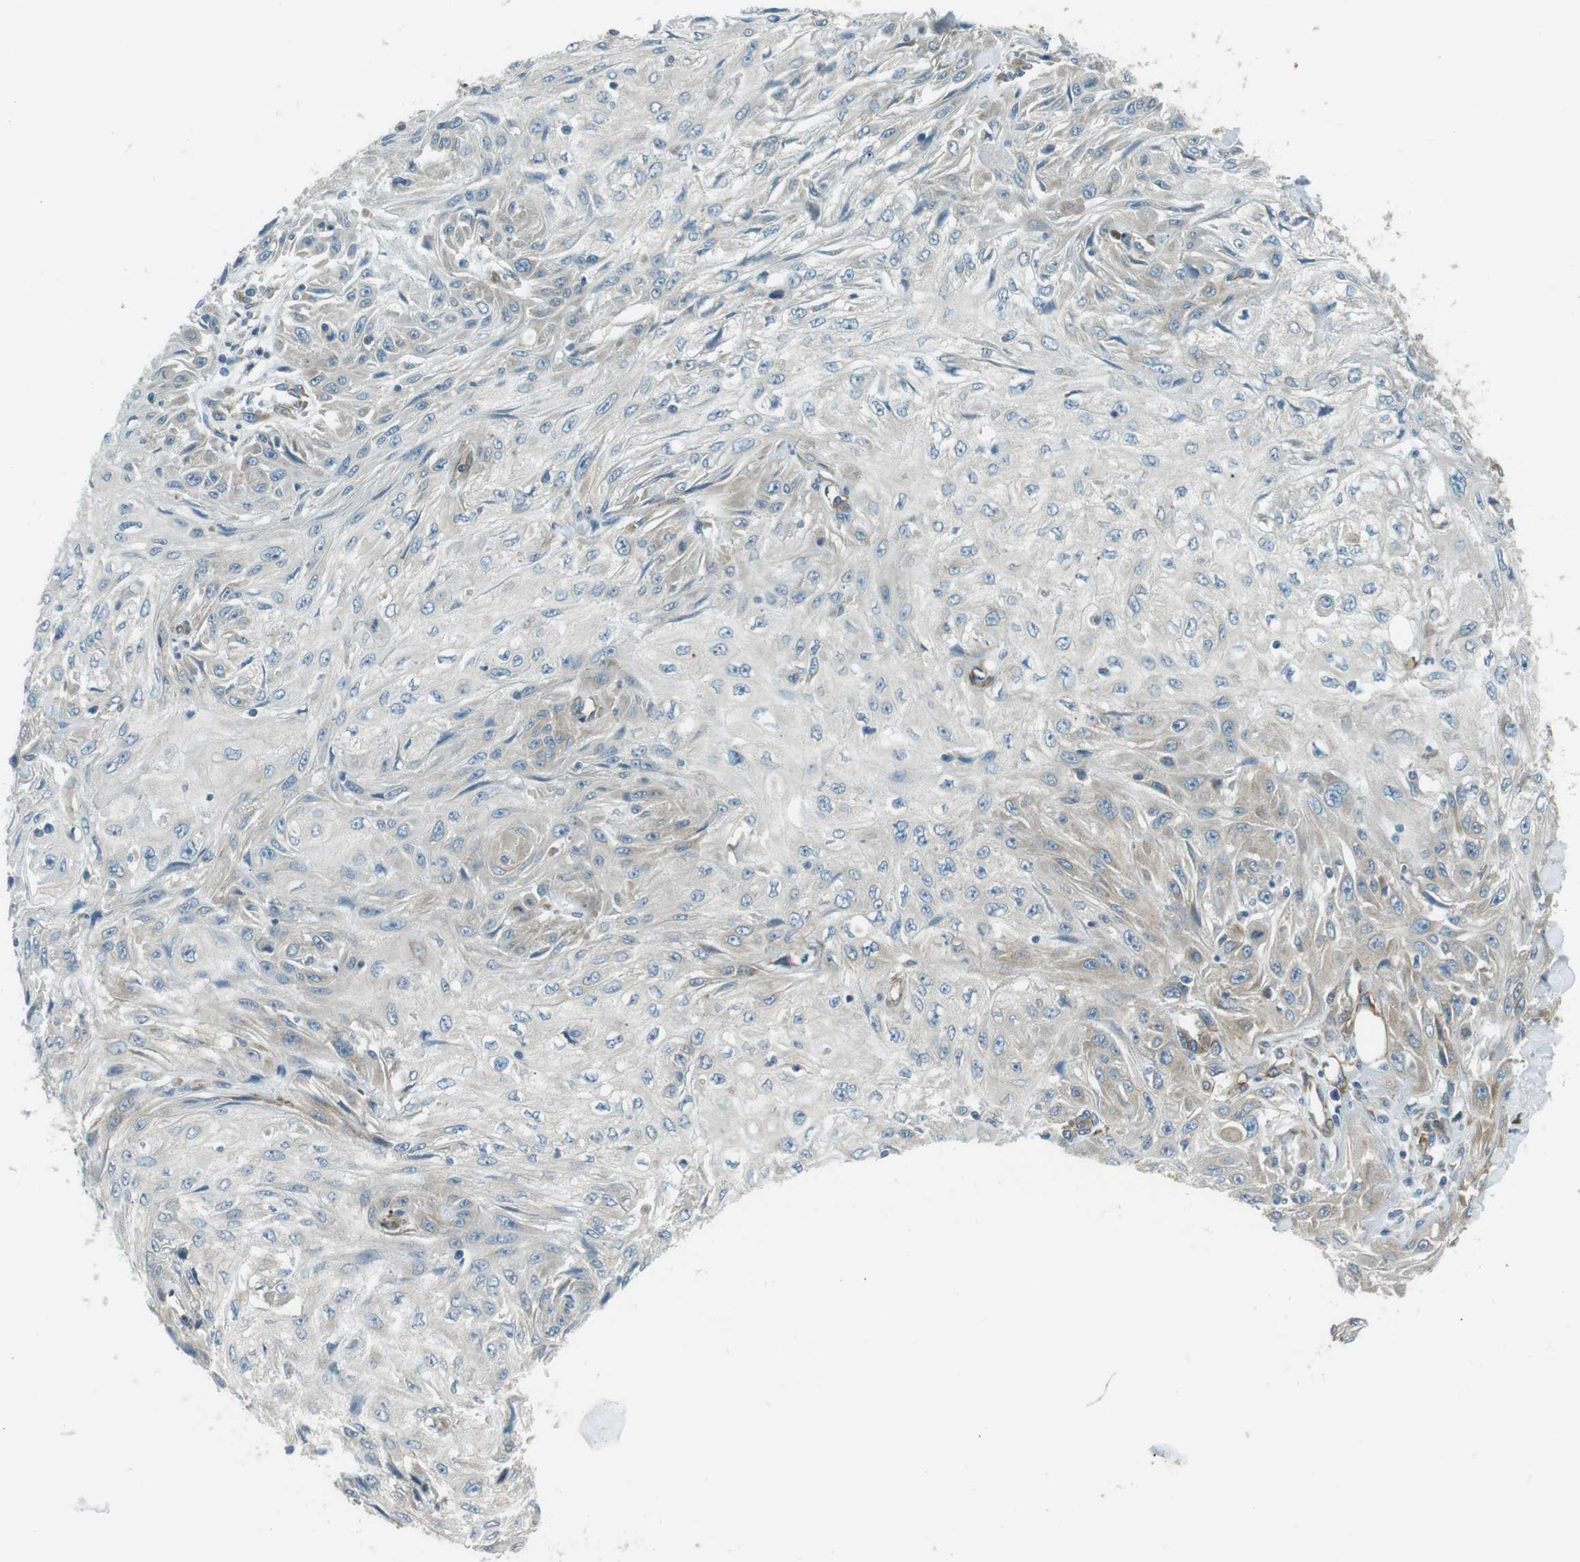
{"staining": {"intensity": "weak", "quantity": "<25%", "location": "cytoplasmic/membranous"}, "tissue": "skin cancer", "cell_type": "Tumor cells", "image_type": "cancer", "snomed": [{"axis": "morphology", "description": "Squamous cell carcinoma, NOS"}, {"axis": "topography", "description": "Skin"}], "caption": "This micrograph is of skin cancer stained with IHC to label a protein in brown with the nuclei are counter-stained blue. There is no positivity in tumor cells. (DAB (3,3'-diaminobenzidine) immunohistochemistry with hematoxylin counter stain).", "gene": "ODR4", "patient": {"sex": "male", "age": 75}}